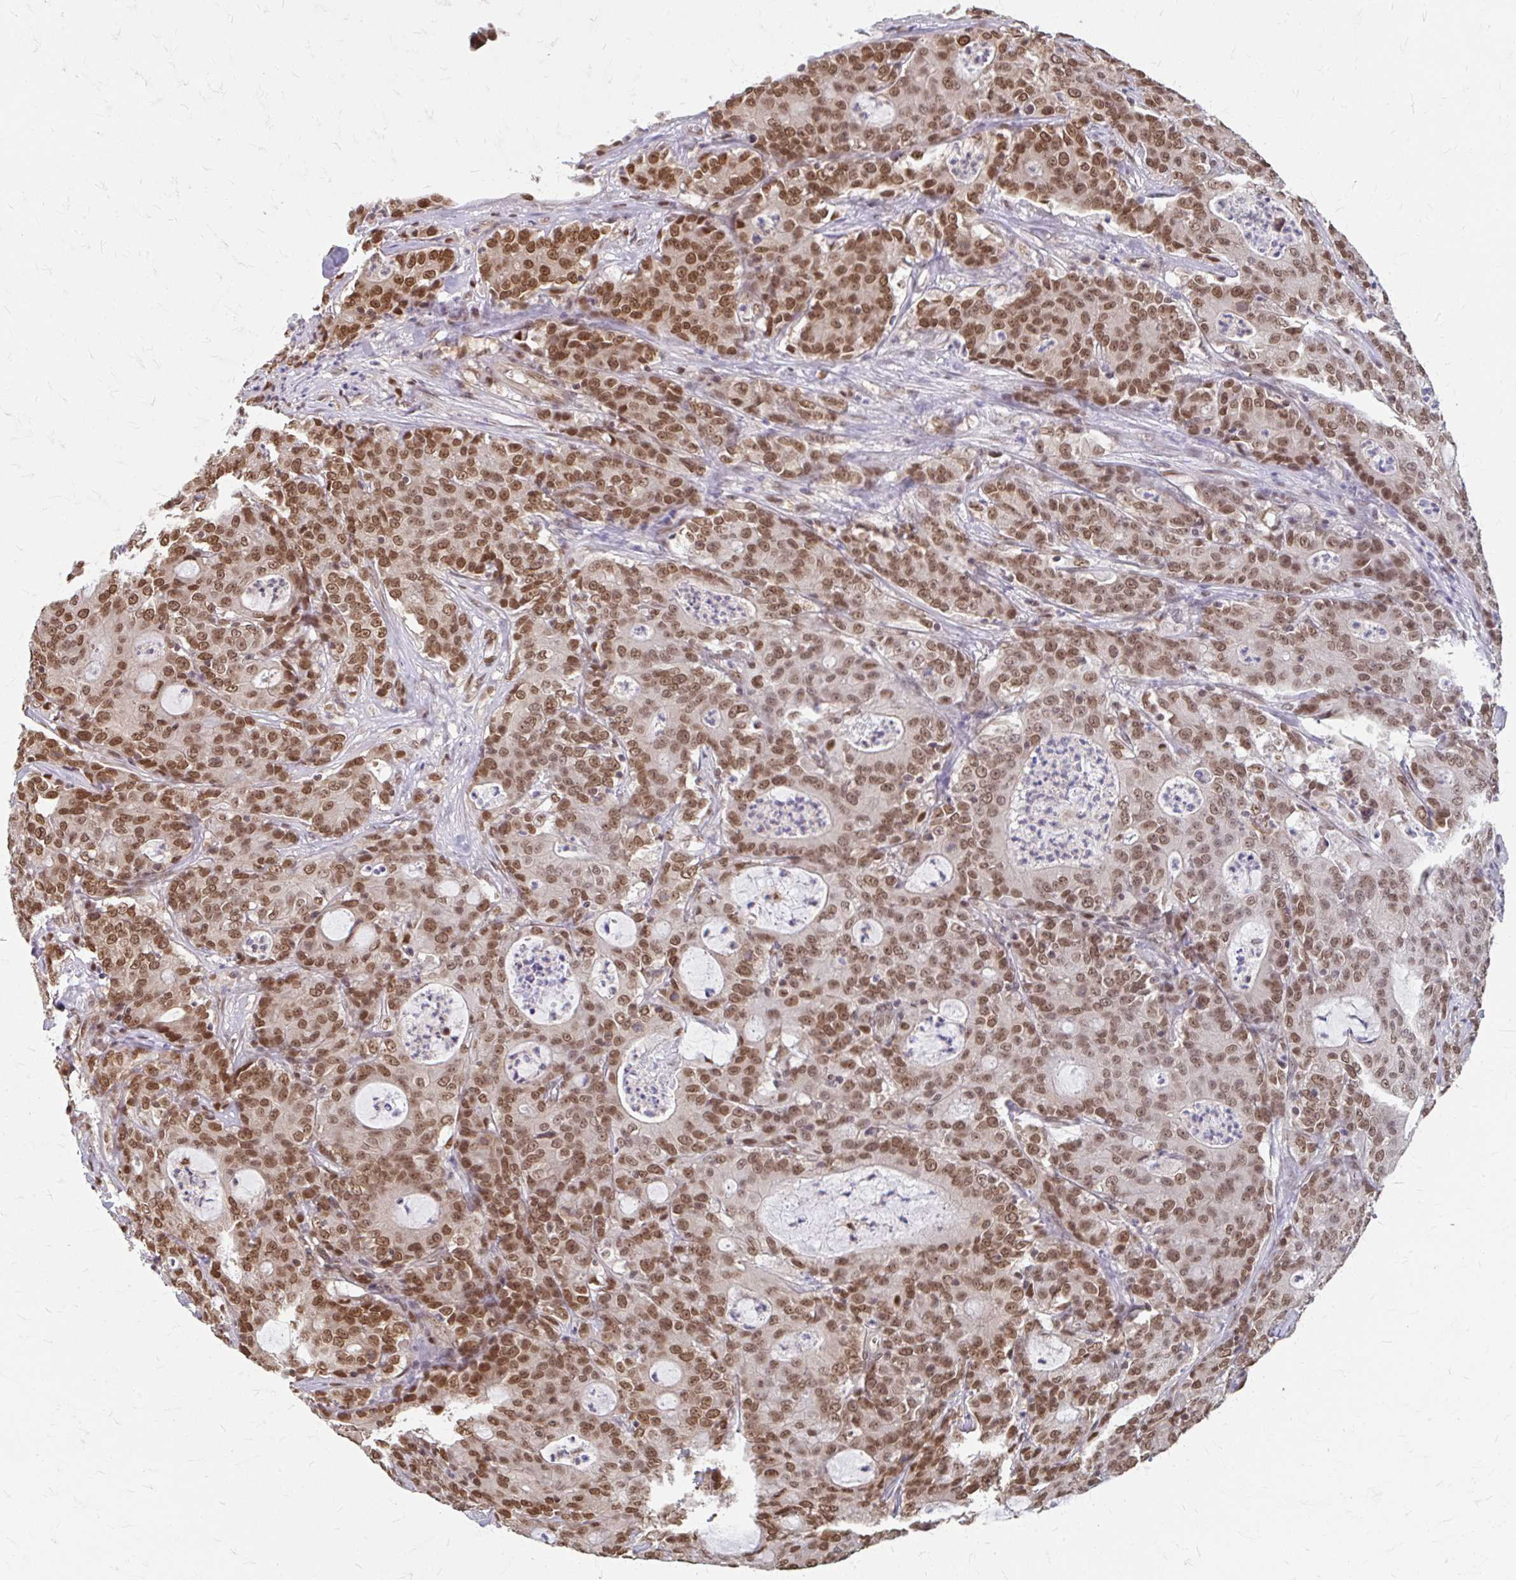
{"staining": {"intensity": "moderate", "quantity": ">75%", "location": "cytoplasmic/membranous,nuclear"}, "tissue": "colorectal cancer", "cell_type": "Tumor cells", "image_type": "cancer", "snomed": [{"axis": "morphology", "description": "Adenocarcinoma, NOS"}, {"axis": "topography", "description": "Colon"}], "caption": "IHC histopathology image of neoplastic tissue: human colorectal cancer (adenocarcinoma) stained using immunohistochemistry (IHC) demonstrates medium levels of moderate protein expression localized specifically in the cytoplasmic/membranous and nuclear of tumor cells, appearing as a cytoplasmic/membranous and nuclear brown color.", "gene": "XPO1", "patient": {"sex": "male", "age": 83}}